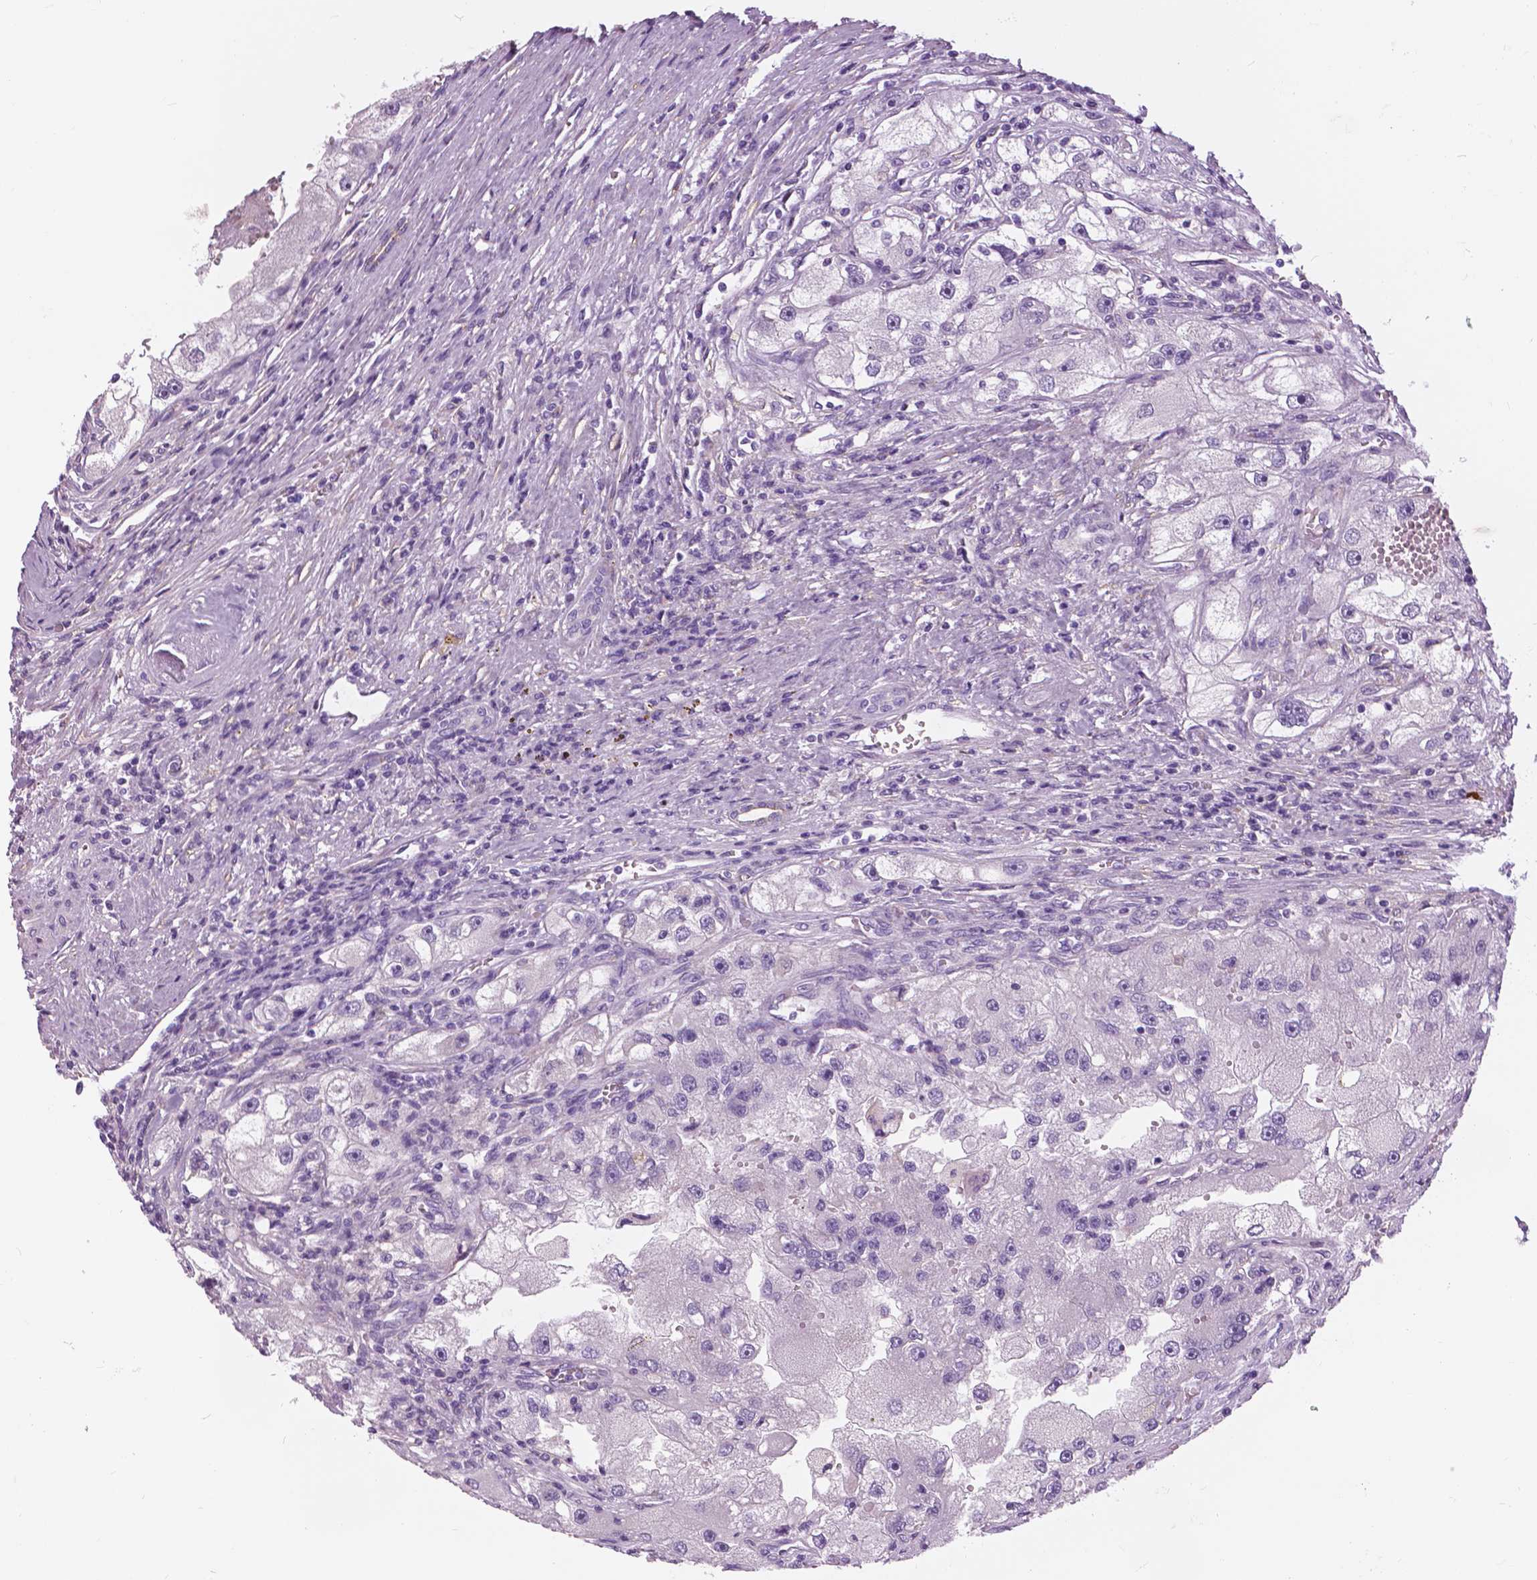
{"staining": {"intensity": "negative", "quantity": "none", "location": "none"}, "tissue": "renal cancer", "cell_type": "Tumor cells", "image_type": "cancer", "snomed": [{"axis": "morphology", "description": "Adenocarcinoma, NOS"}, {"axis": "topography", "description": "Kidney"}], "caption": "The IHC image has no significant expression in tumor cells of renal cancer (adenocarcinoma) tissue.", "gene": "SERPINI1", "patient": {"sex": "male", "age": 63}}